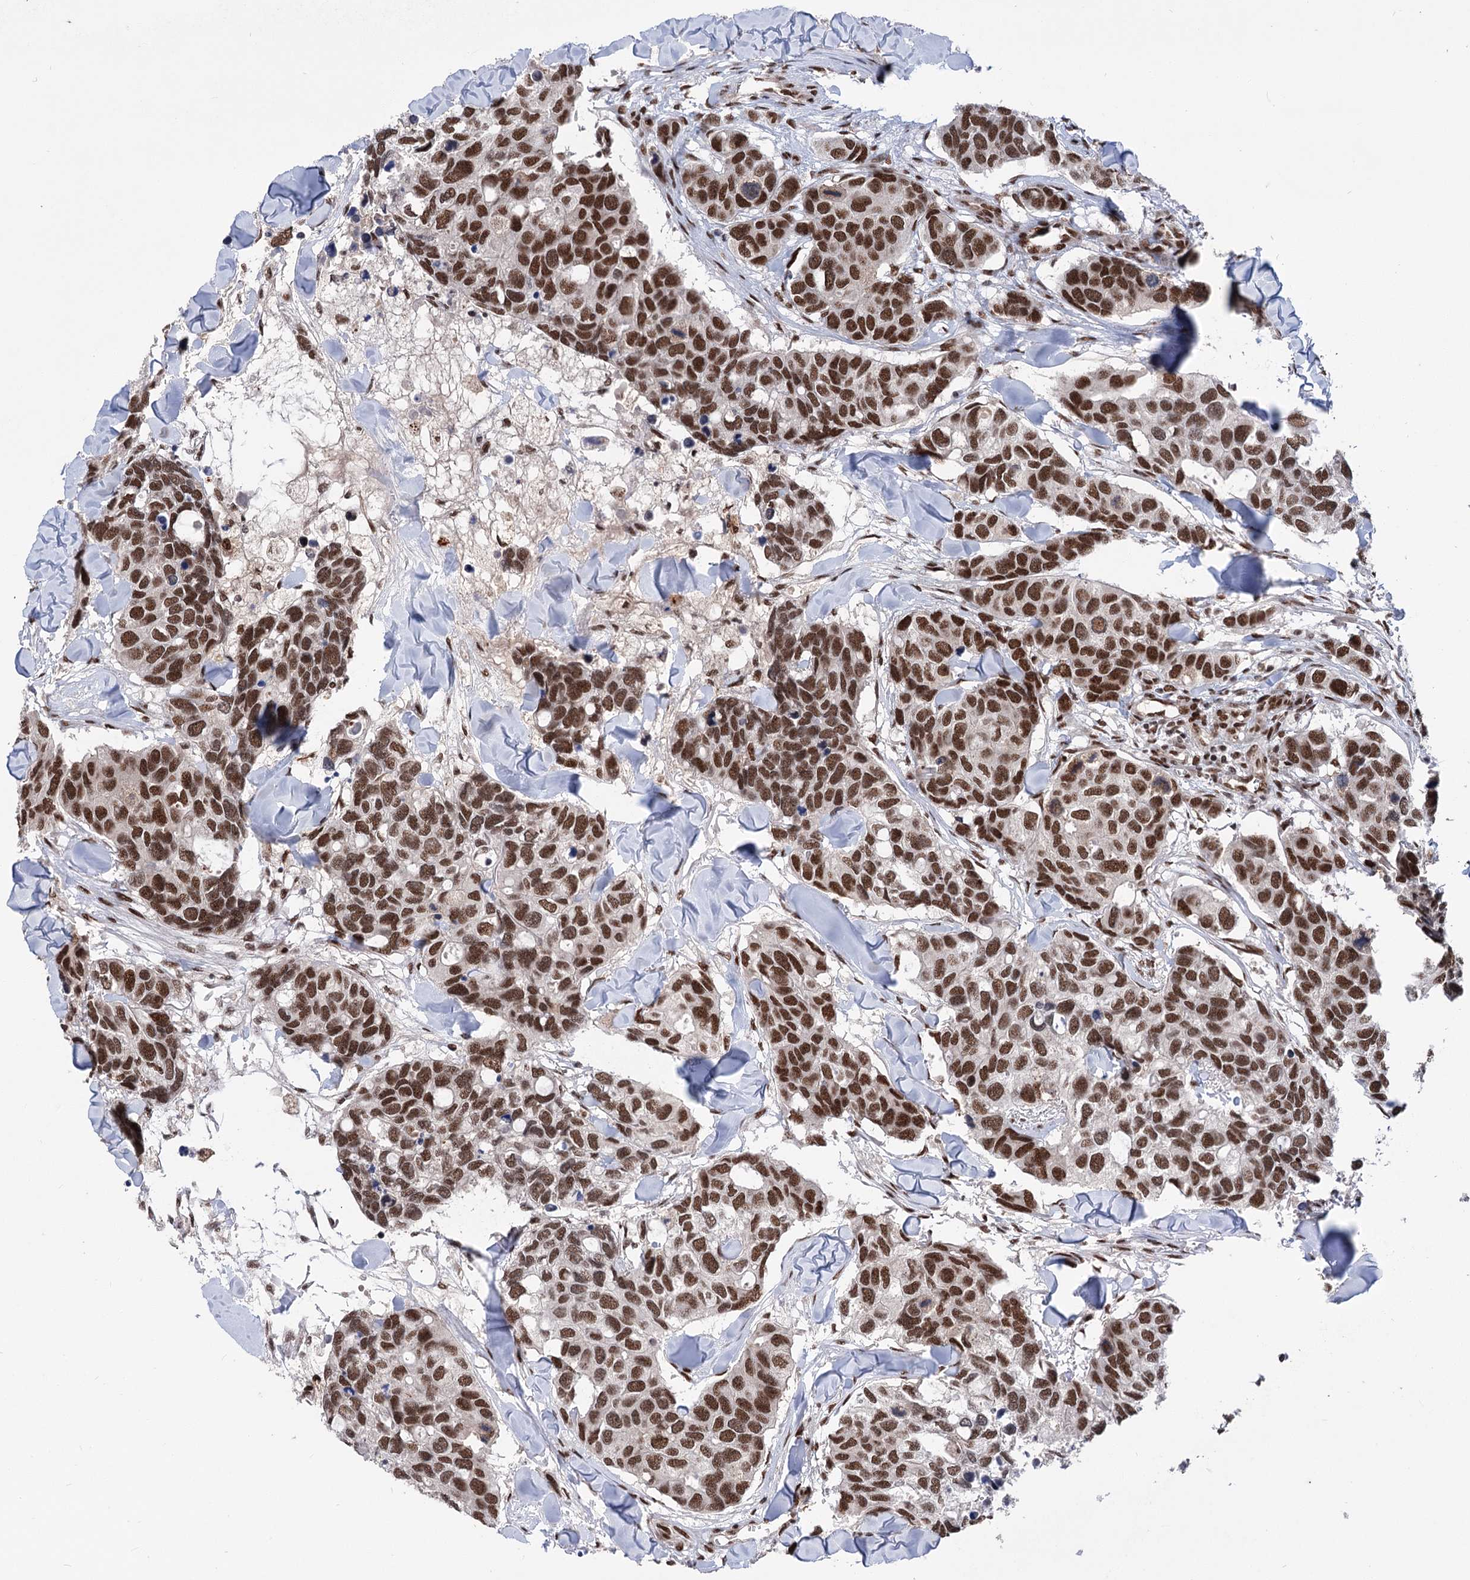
{"staining": {"intensity": "strong", "quantity": ">75%", "location": "nuclear"}, "tissue": "breast cancer", "cell_type": "Tumor cells", "image_type": "cancer", "snomed": [{"axis": "morphology", "description": "Duct carcinoma"}, {"axis": "topography", "description": "Breast"}], "caption": "This photomicrograph demonstrates breast intraductal carcinoma stained with immunohistochemistry (IHC) to label a protein in brown. The nuclear of tumor cells show strong positivity for the protein. Nuclei are counter-stained blue.", "gene": "MAML1", "patient": {"sex": "female", "age": 83}}